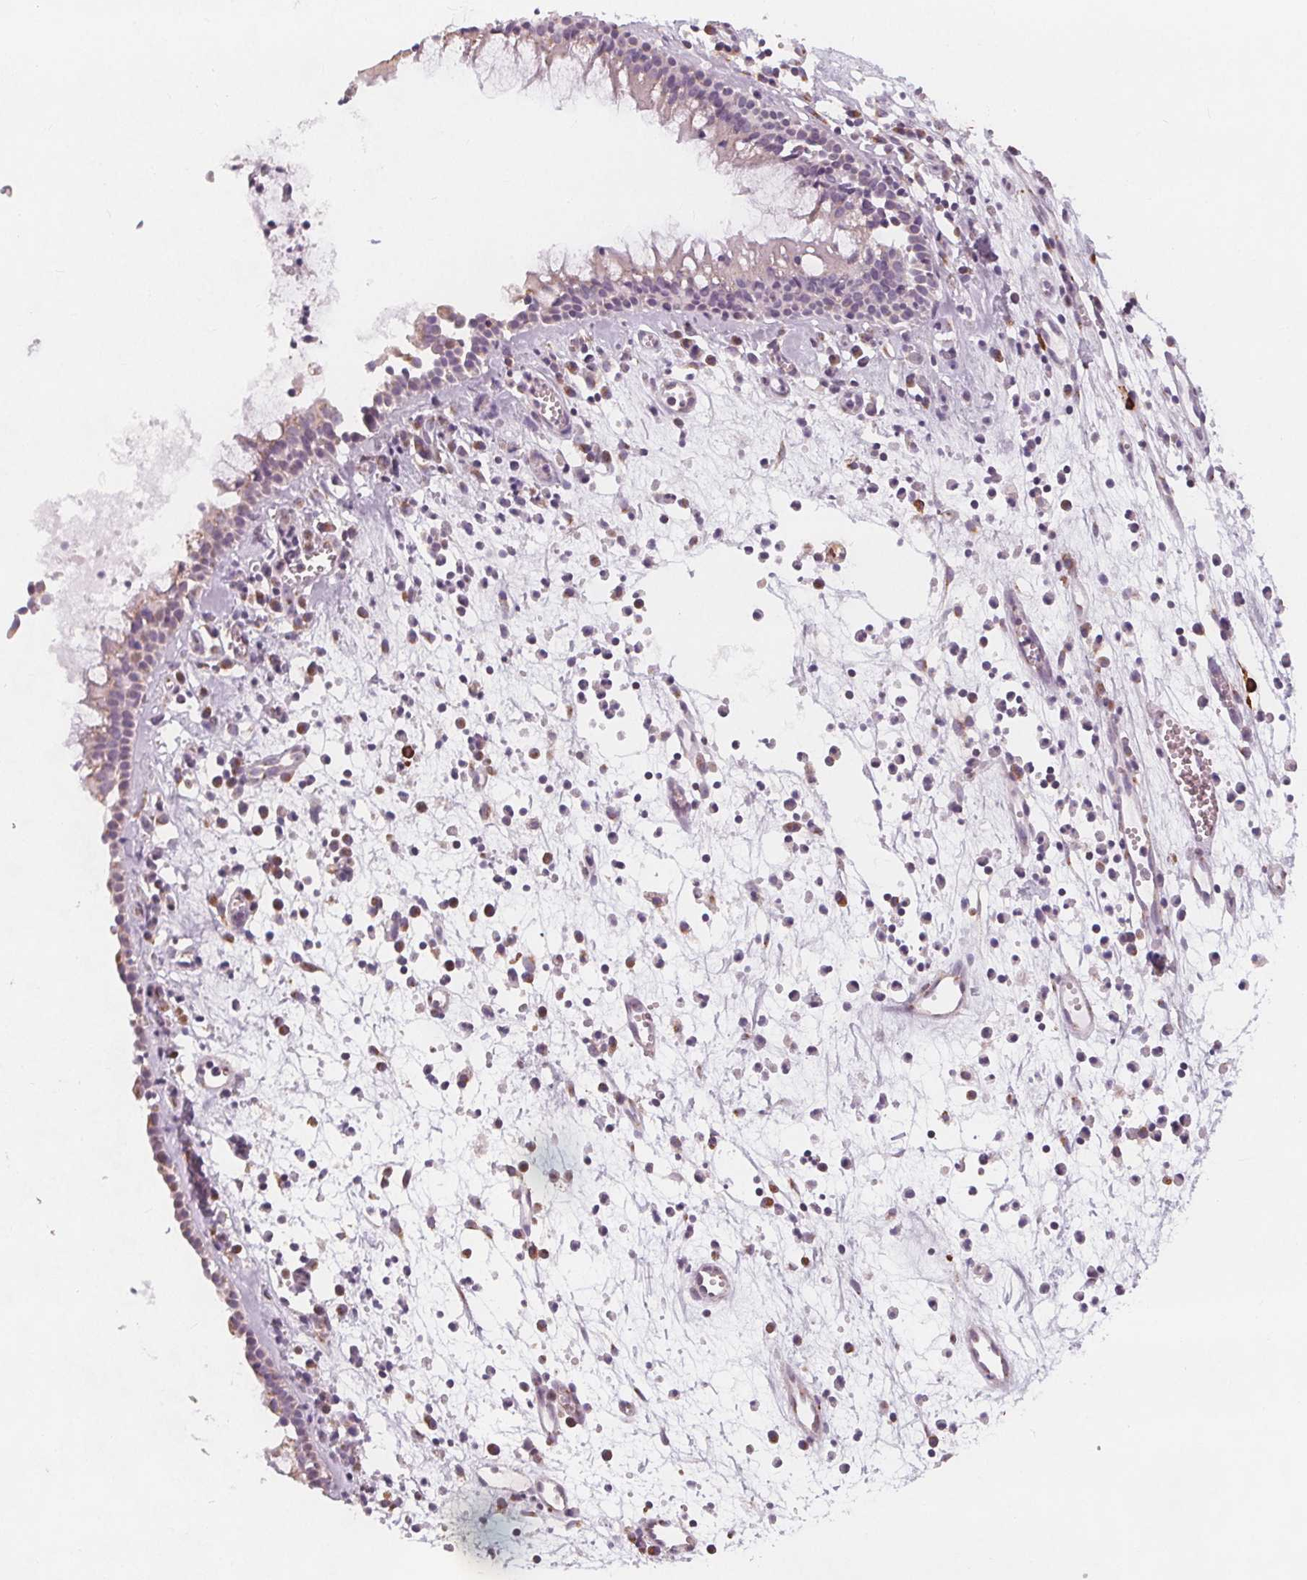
{"staining": {"intensity": "weak", "quantity": "<25%", "location": "nuclear"}, "tissue": "nasopharynx", "cell_type": "Respiratory epithelial cells", "image_type": "normal", "snomed": [{"axis": "morphology", "description": "Normal tissue, NOS"}, {"axis": "topography", "description": "Nasopharynx"}], "caption": "A histopathology image of human nasopharynx is negative for staining in respiratory epithelial cells. (IHC, brightfield microscopy, high magnification).", "gene": "TIPIN", "patient": {"sex": "female", "age": 52}}